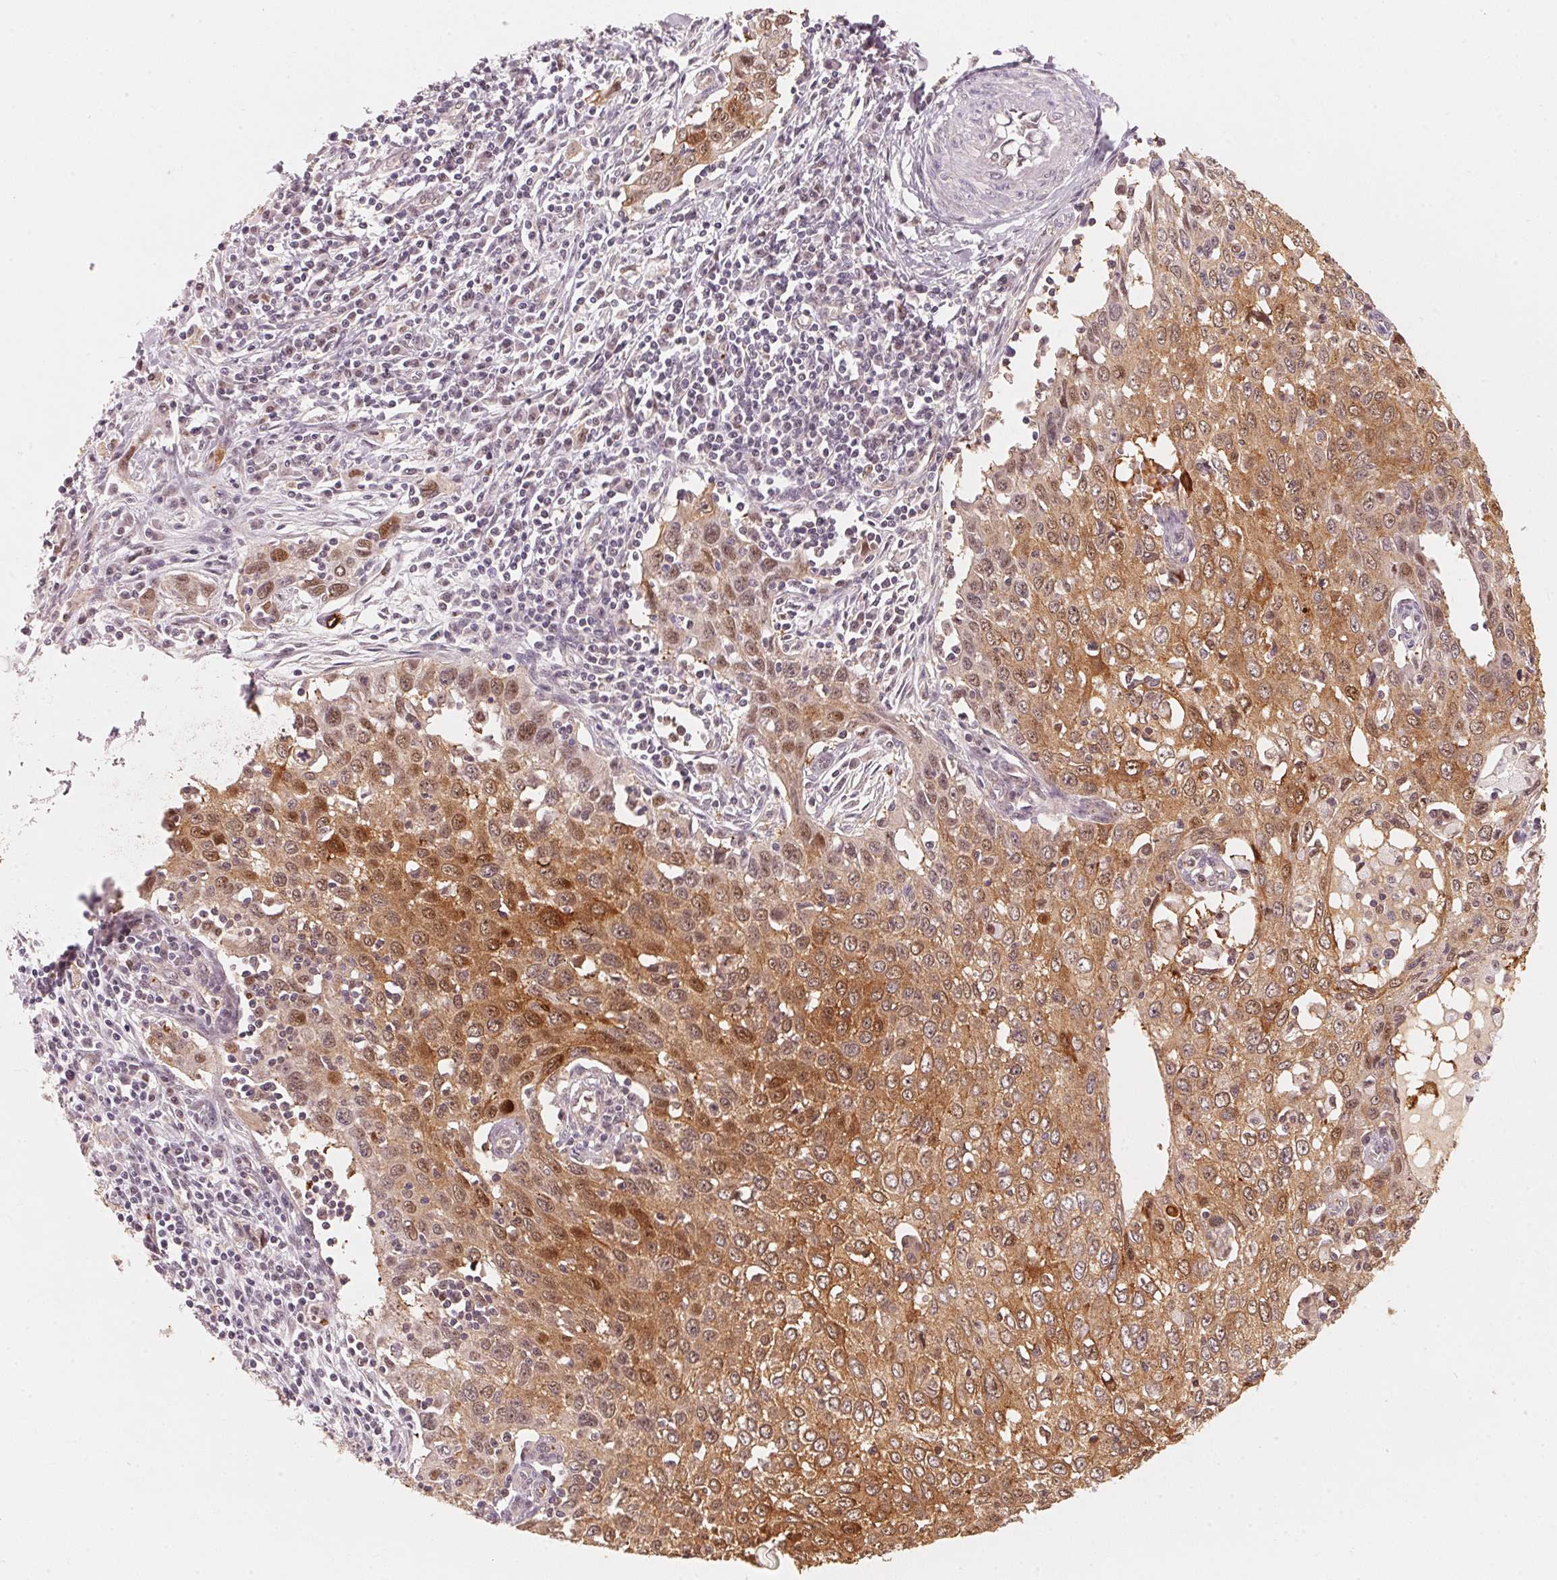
{"staining": {"intensity": "moderate", "quantity": ">75%", "location": "cytoplasmic/membranous,nuclear"}, "tissue": "cervical cancer", "cell_type": "Tumor cells", "image_type": "cancer", "snomed": [{"axis": "morphology", "description": "Squamous cell carcinoma, NOS"}, {"axis": "topography", "description": "Cervix"}], "caption": "IHC of cervical cancer reveals medium levels of moderate cytoplasmic/membranous and nuclear positivity in about >75% of tumor cells.", "gene": "ARHGAP22", "patient": {"sex": "female", "age": 38}}